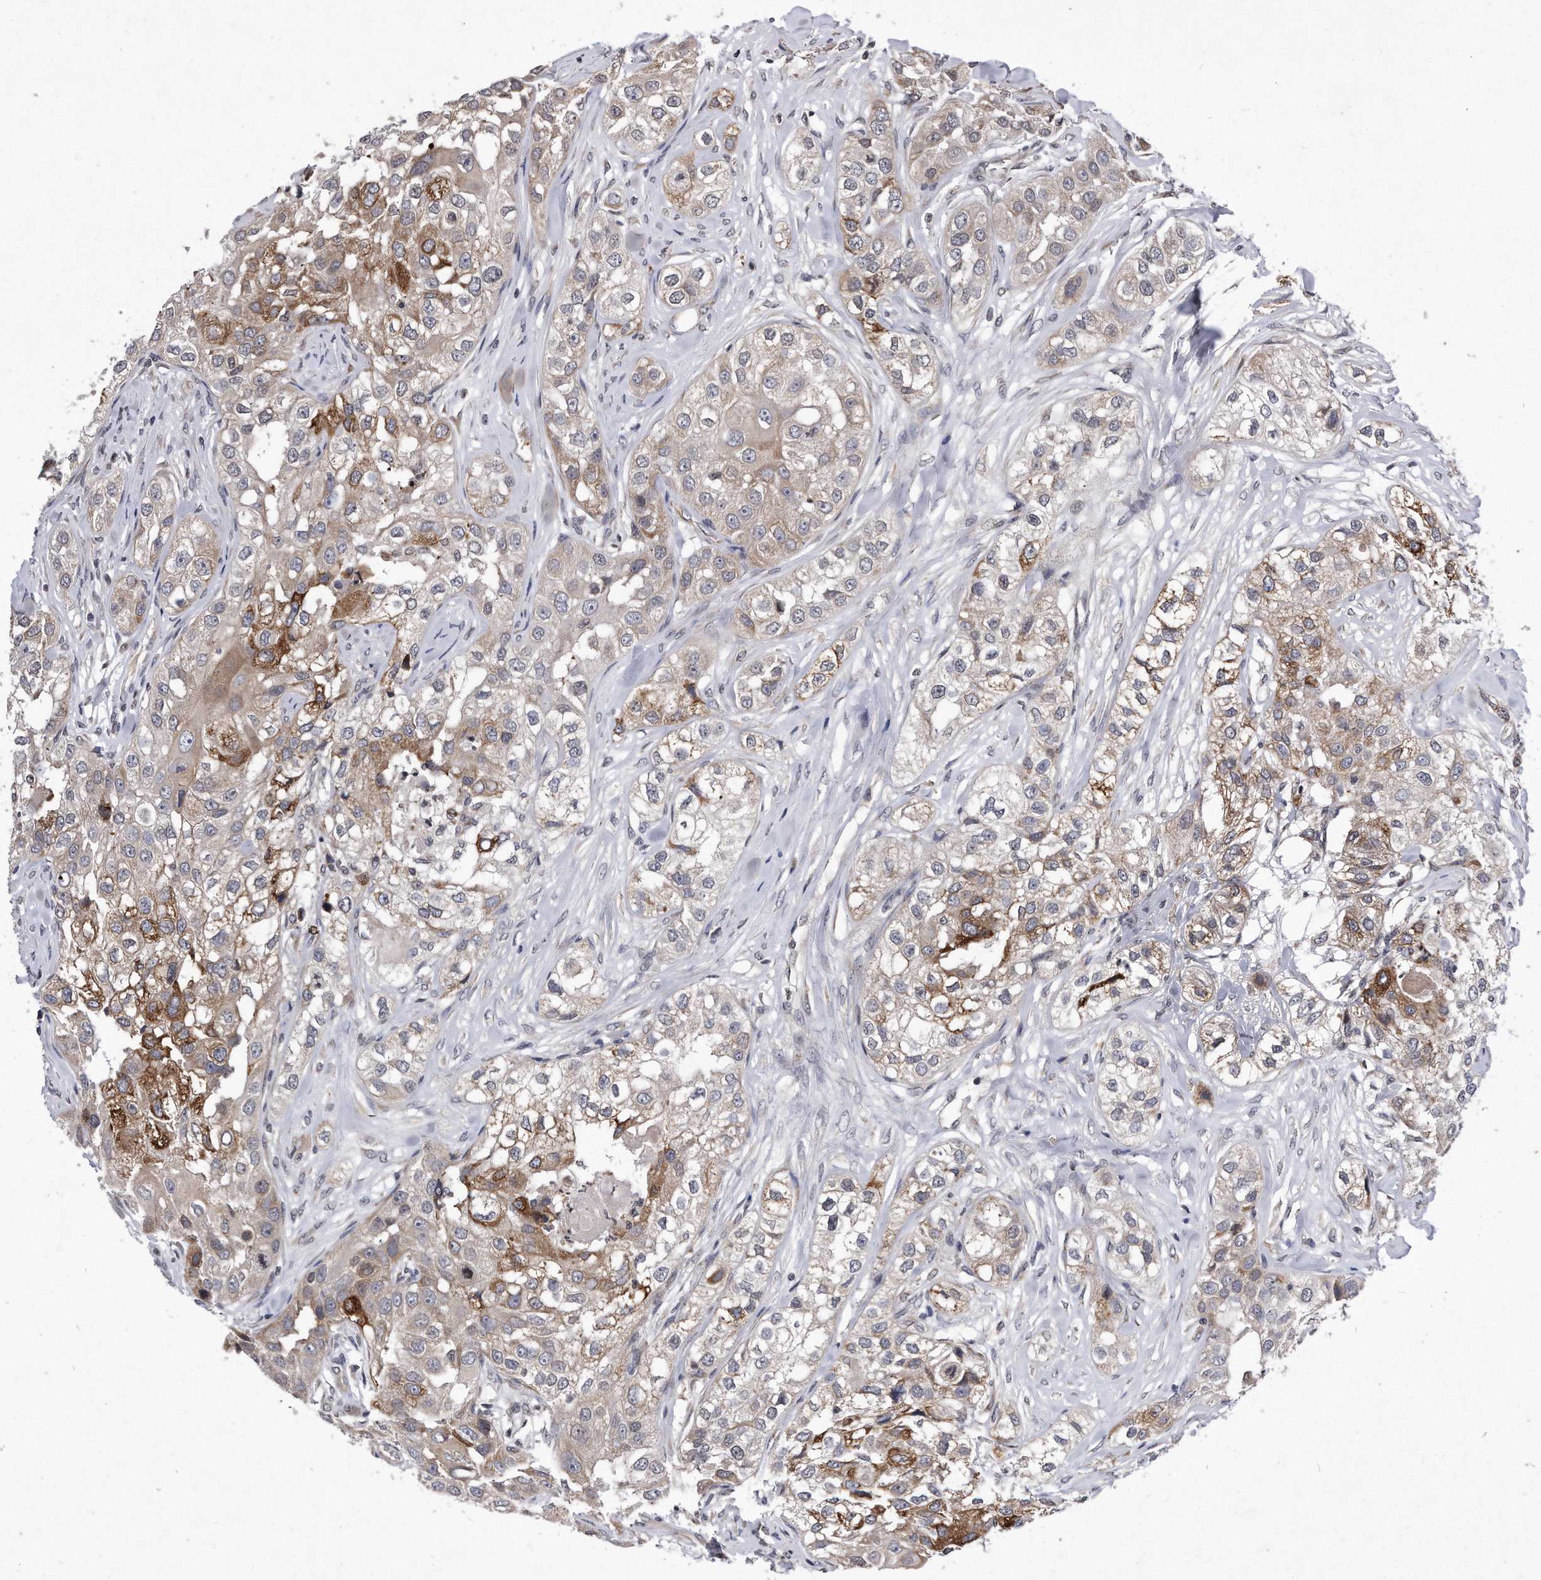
{"staining": {"intensity": "moderate", "quantity": "<25%", "location": "cytoplasmic/membranous"}, "tissue": "head and neck cancer", "cell_type": "Tumor cells", "image_type": "cancer", "snomed": [{"axis": "morphology", "description": "Normal tissue, NOS"}, {"axis": "morphology", "description": "Squamous cell carcinoma, NOS"}, {"axis": "topography", "description": "Skeletal muscle"}, {"axis": "topography", "description": "Head-Neck"}], "caption": "A low amount of moderate cytoplasmic/membranous expression is appreciated in approximately <25% of tumor cells in head and neck squamous cell carcinoma tissue.", "gene": "DAB1", "patient": {"sex": "male", "age": 51}}